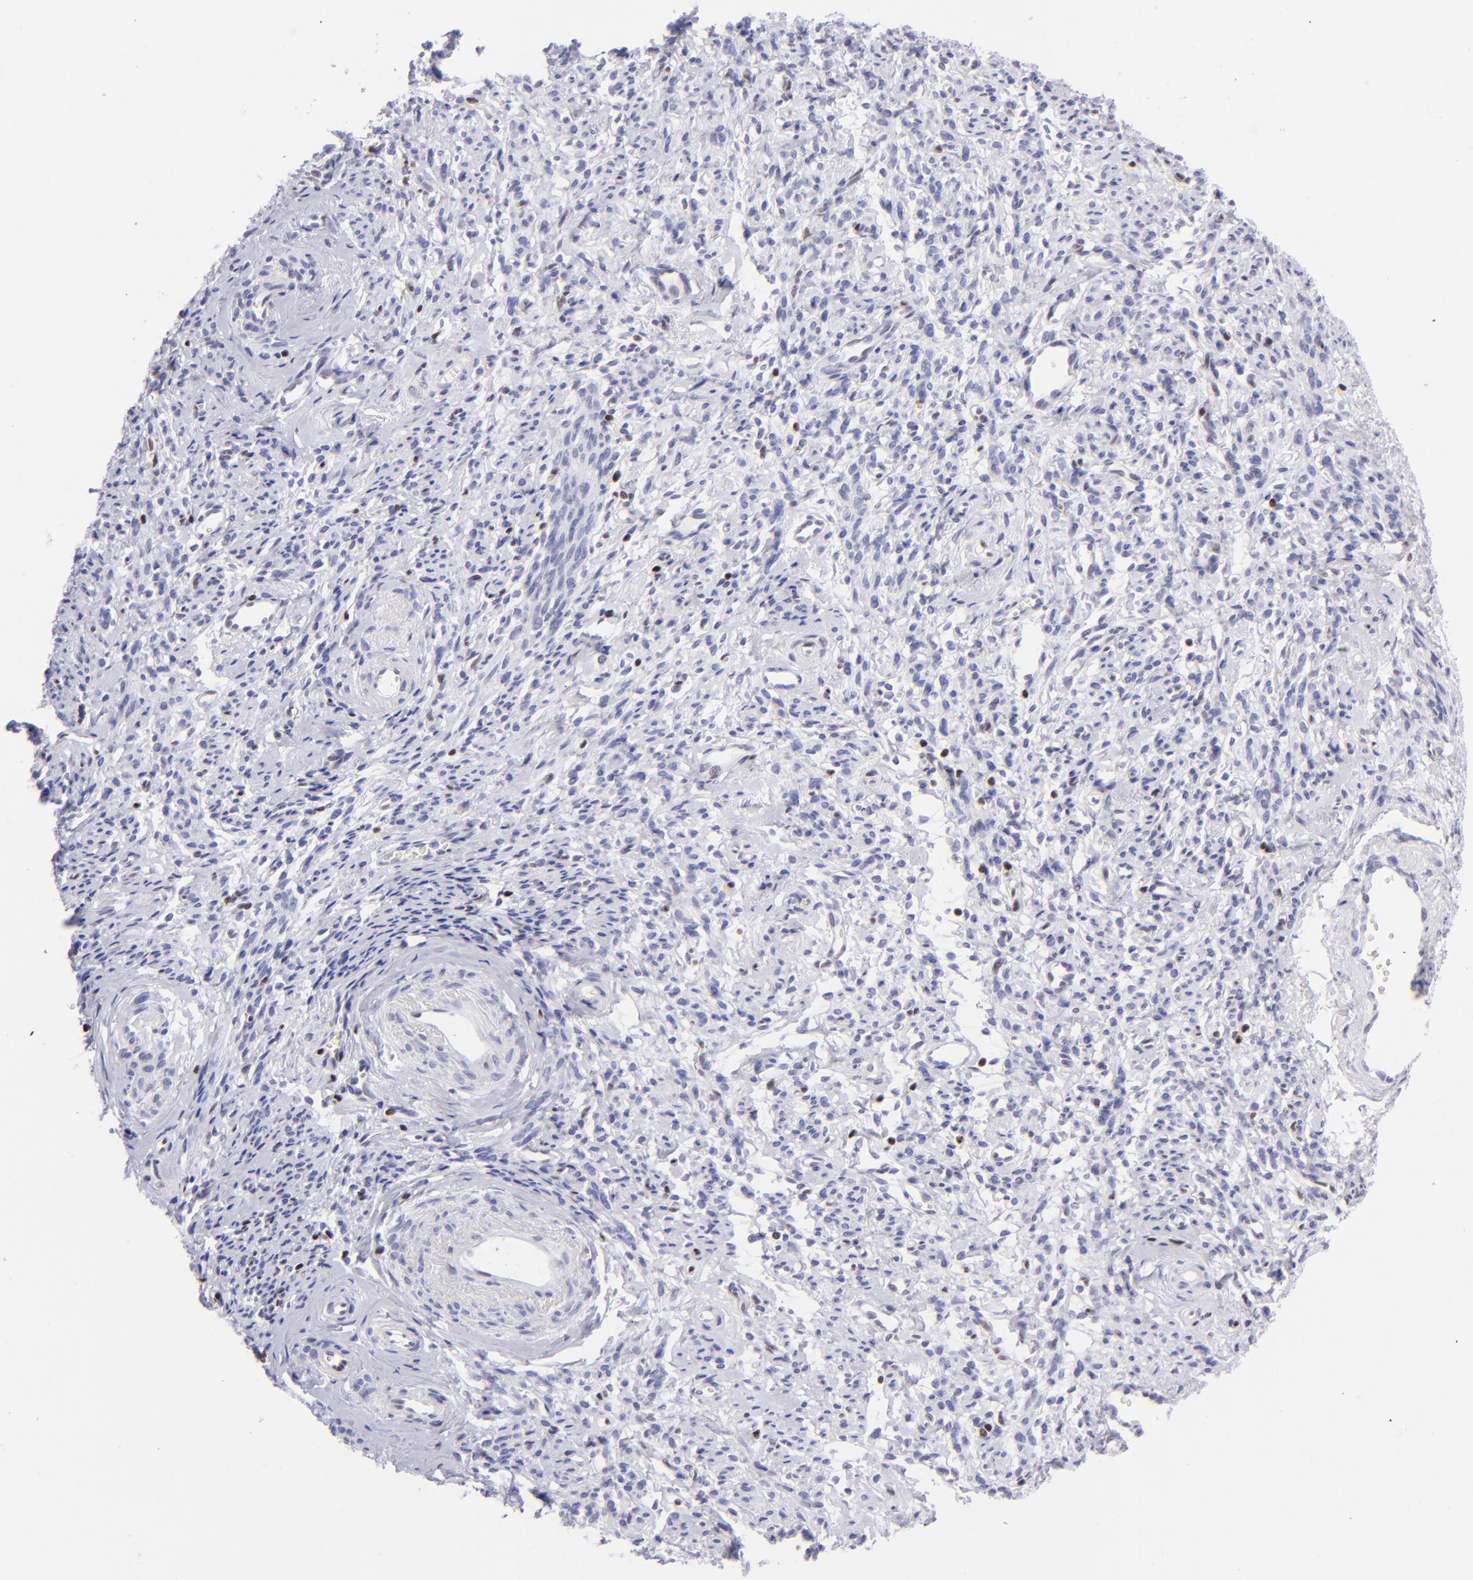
{"staining": {"intensity": "negative", "quantity": "none", "location": "none"}, "tissue": "endometrial cancer", "cell_type": "Tumor cells", "image_type": "cancer", "snomed": [{"axis": "morphology", "description": "Adenocarcinoma, NOS"}, {"axis": "topography", "description": "Endometrium"}], "caption": "IHC image of neoplastic tissue: adenocarcinoma (endometrial) stained with DAB displays no significant protein staining in tumor cells.", "gene": "ETS1", "patient": {"sex": "female", "age": 75}}